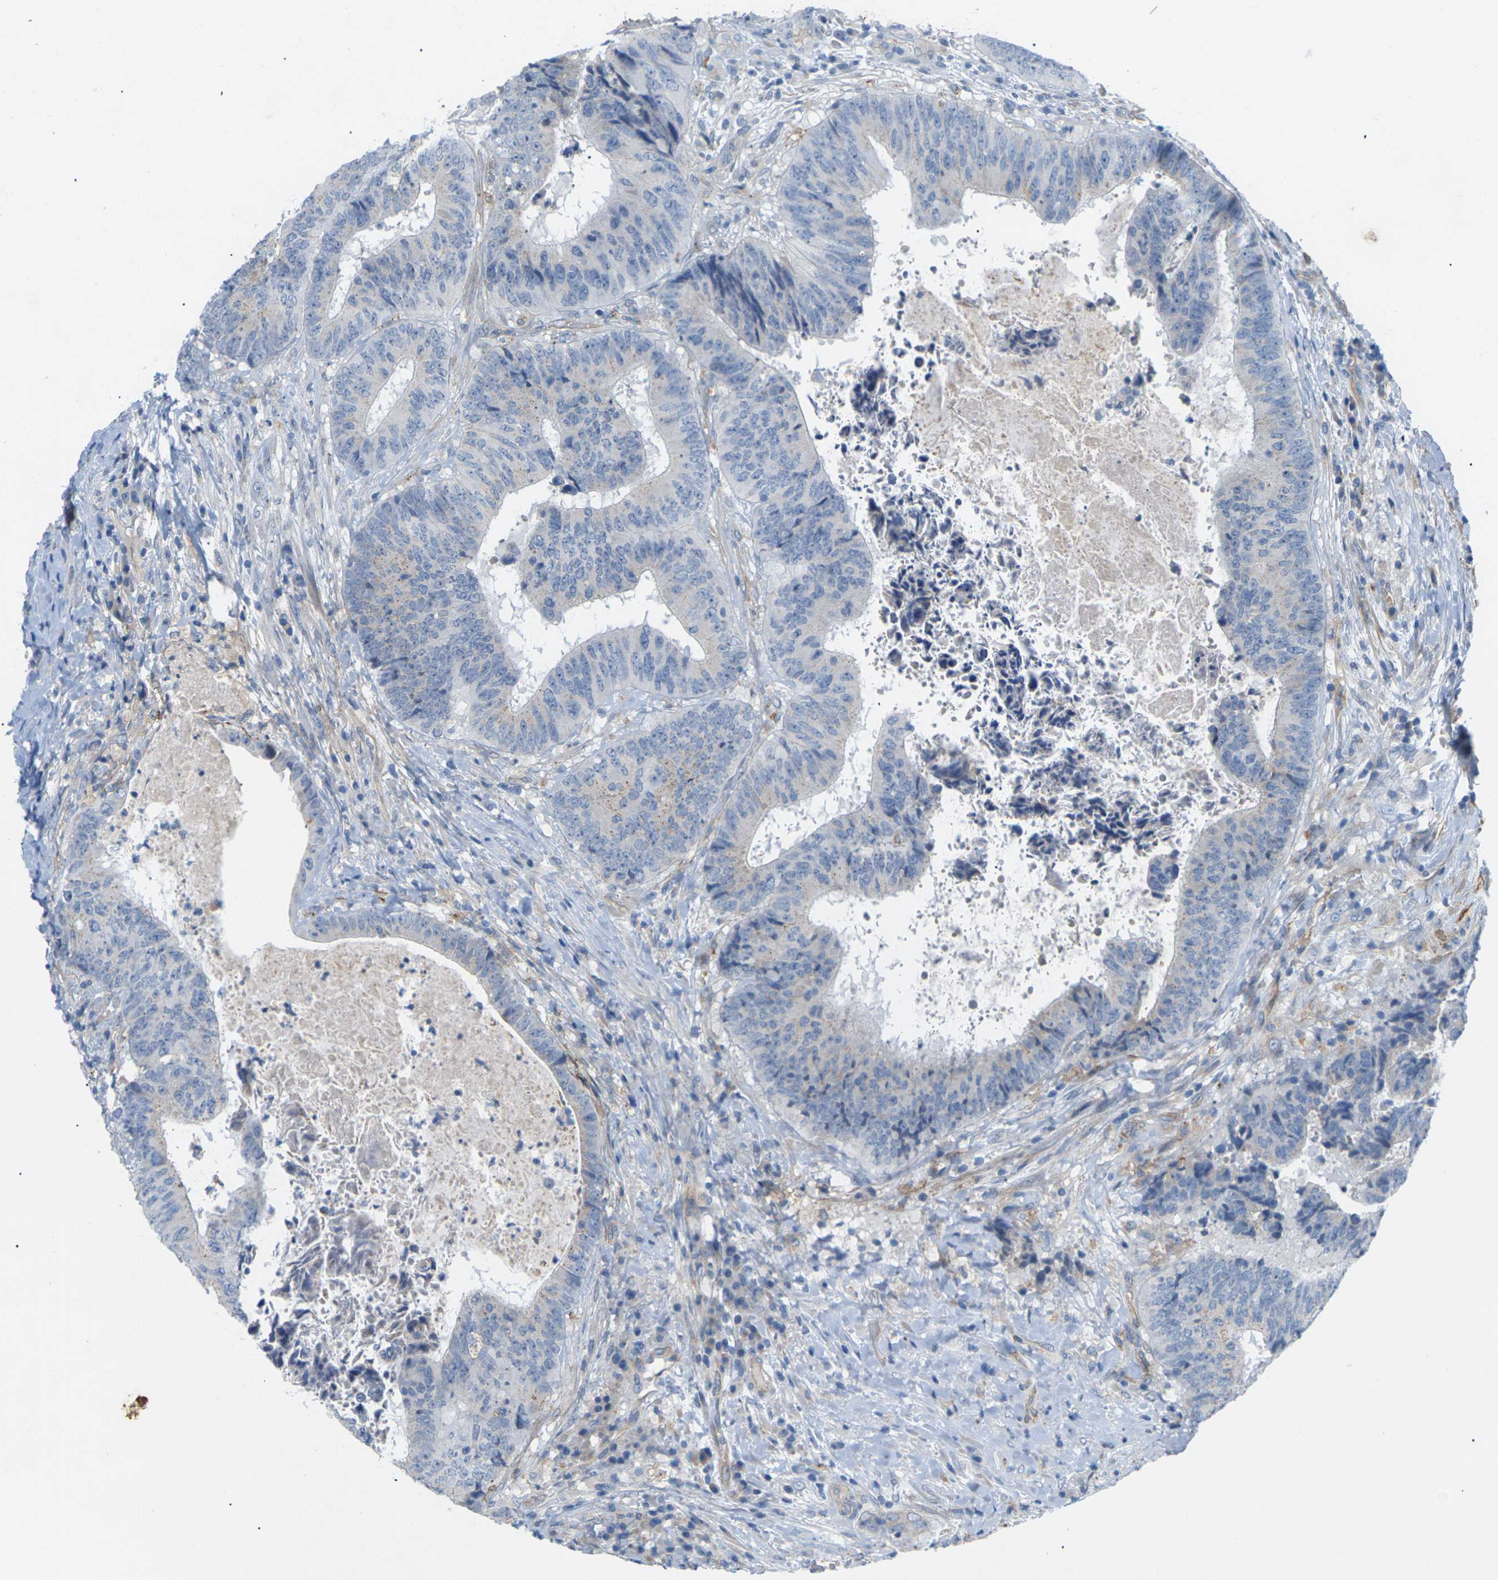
{"staining": {"intensity": "weak", "quantity": "<25%", "location": "cytoplasmic/membranous"}, "tissue": "colorectal cancer", "cell_type": "Tumor cells", "image_type": "cancer", "snomed": [{"axis": "morphology", "description": "Adenocarcinoma, NOS"}, {"axis": "topography", "description": "Rectum"}], "caption": "A photomicrograph of human adenocarcinoma (colorectal) is negative for staining in tumor cells.", "gene": "ITGA5", "patient": {"sex": "male", "age": 72}}